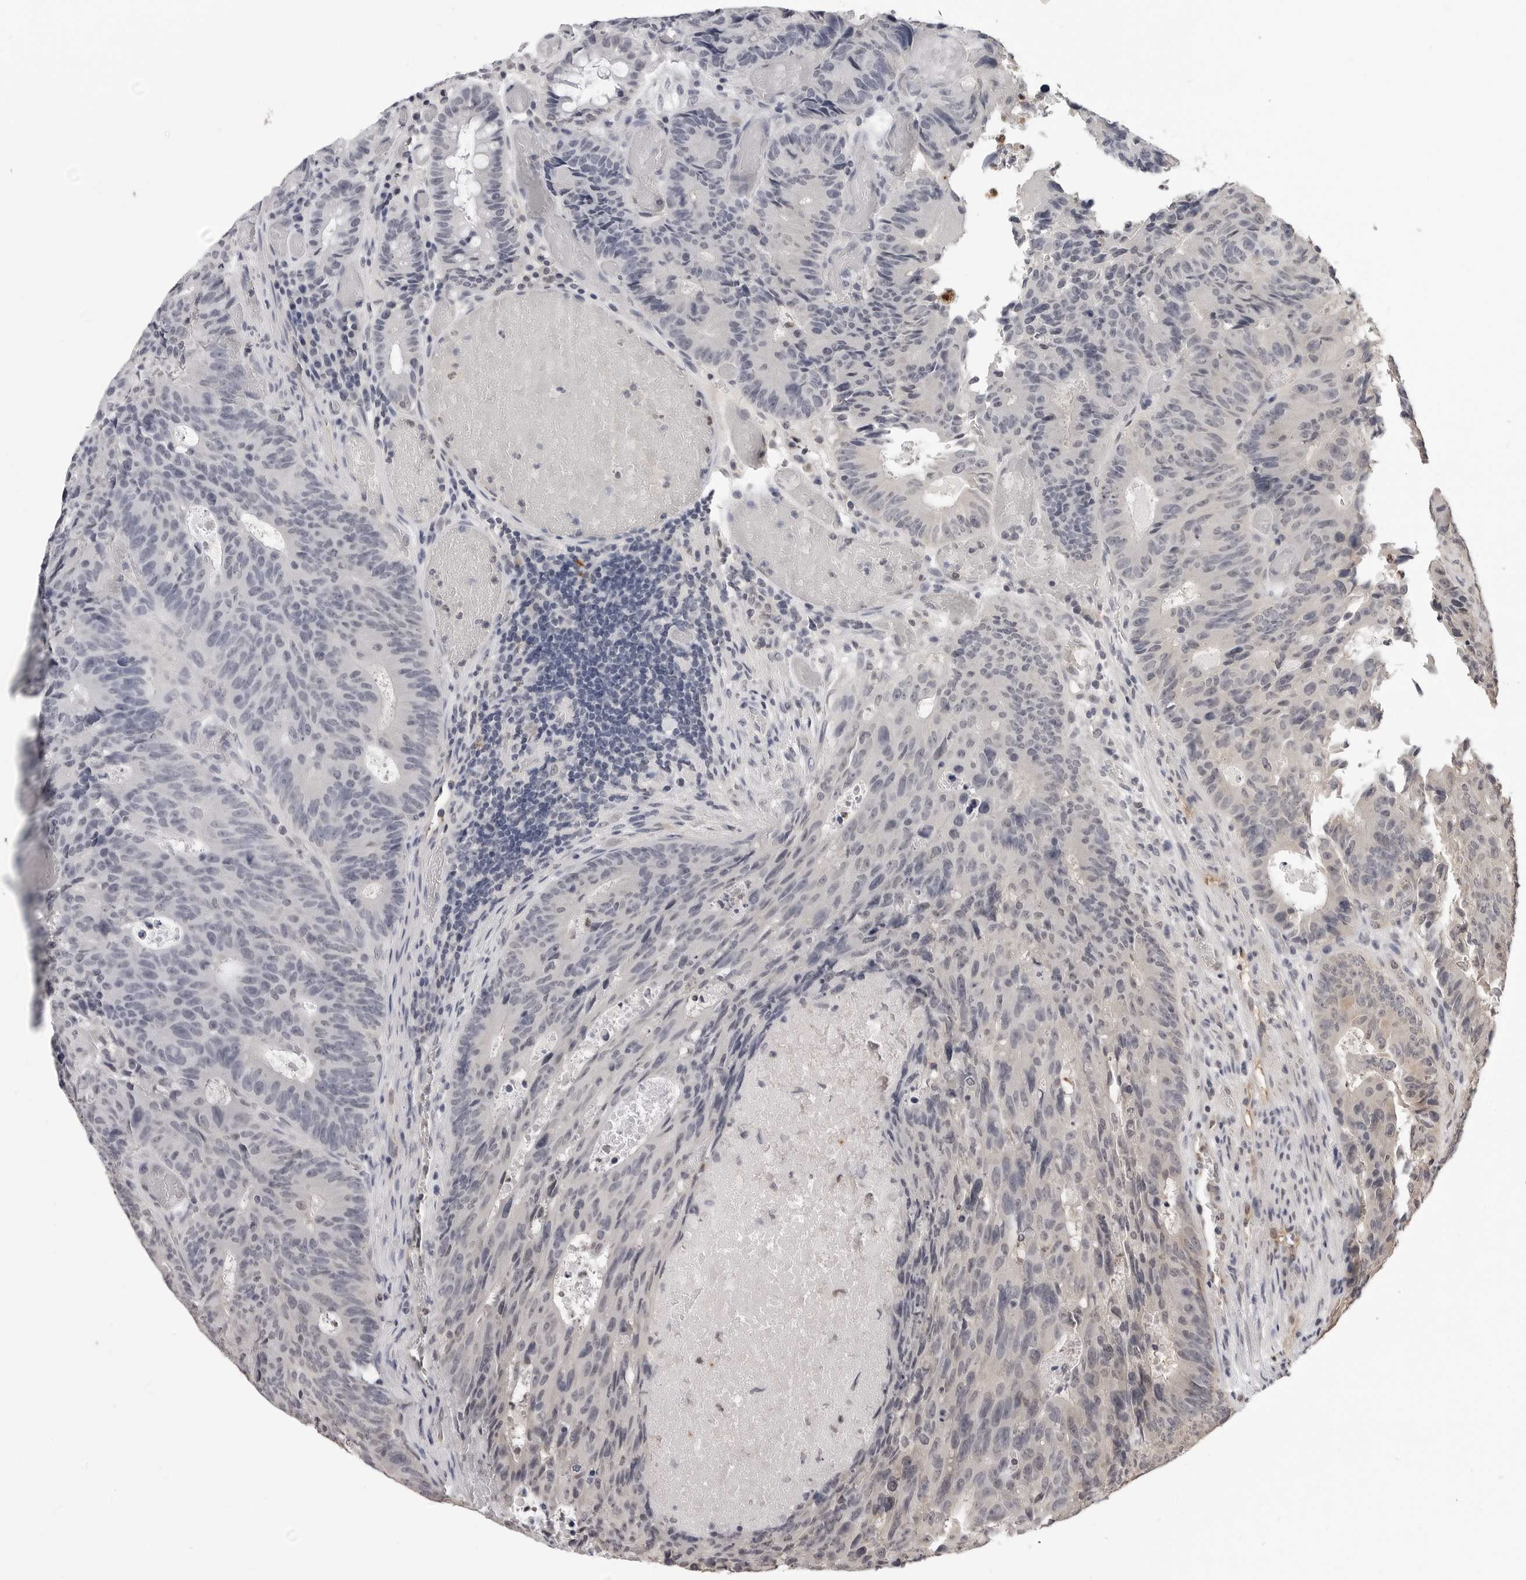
{"staining": {"intensity": "negative", "quantity": "none", "location": "none"}, "tissue": "colorectal cancer", "cell_type": "Tumor cells", "image_type": "cancer", "snomed": [{"axis": "morphology", "description": "Adenocarcinoma, NOS"}, {"axis": "topography", "description": "Colon"}], "caption": "High power microscopy micrograph of an immunohistochemistry micrograph of colorectal adenocarcinoma, revealing no significant expression in tumor cells. The staining was performed using DAB to visualize the protein expression in brown, while the nuclei were stained in blue with hematoxylin (Magnification: 20x).", "gene": "TRMT13", "patient": {"sex": "male", "age": 87}}